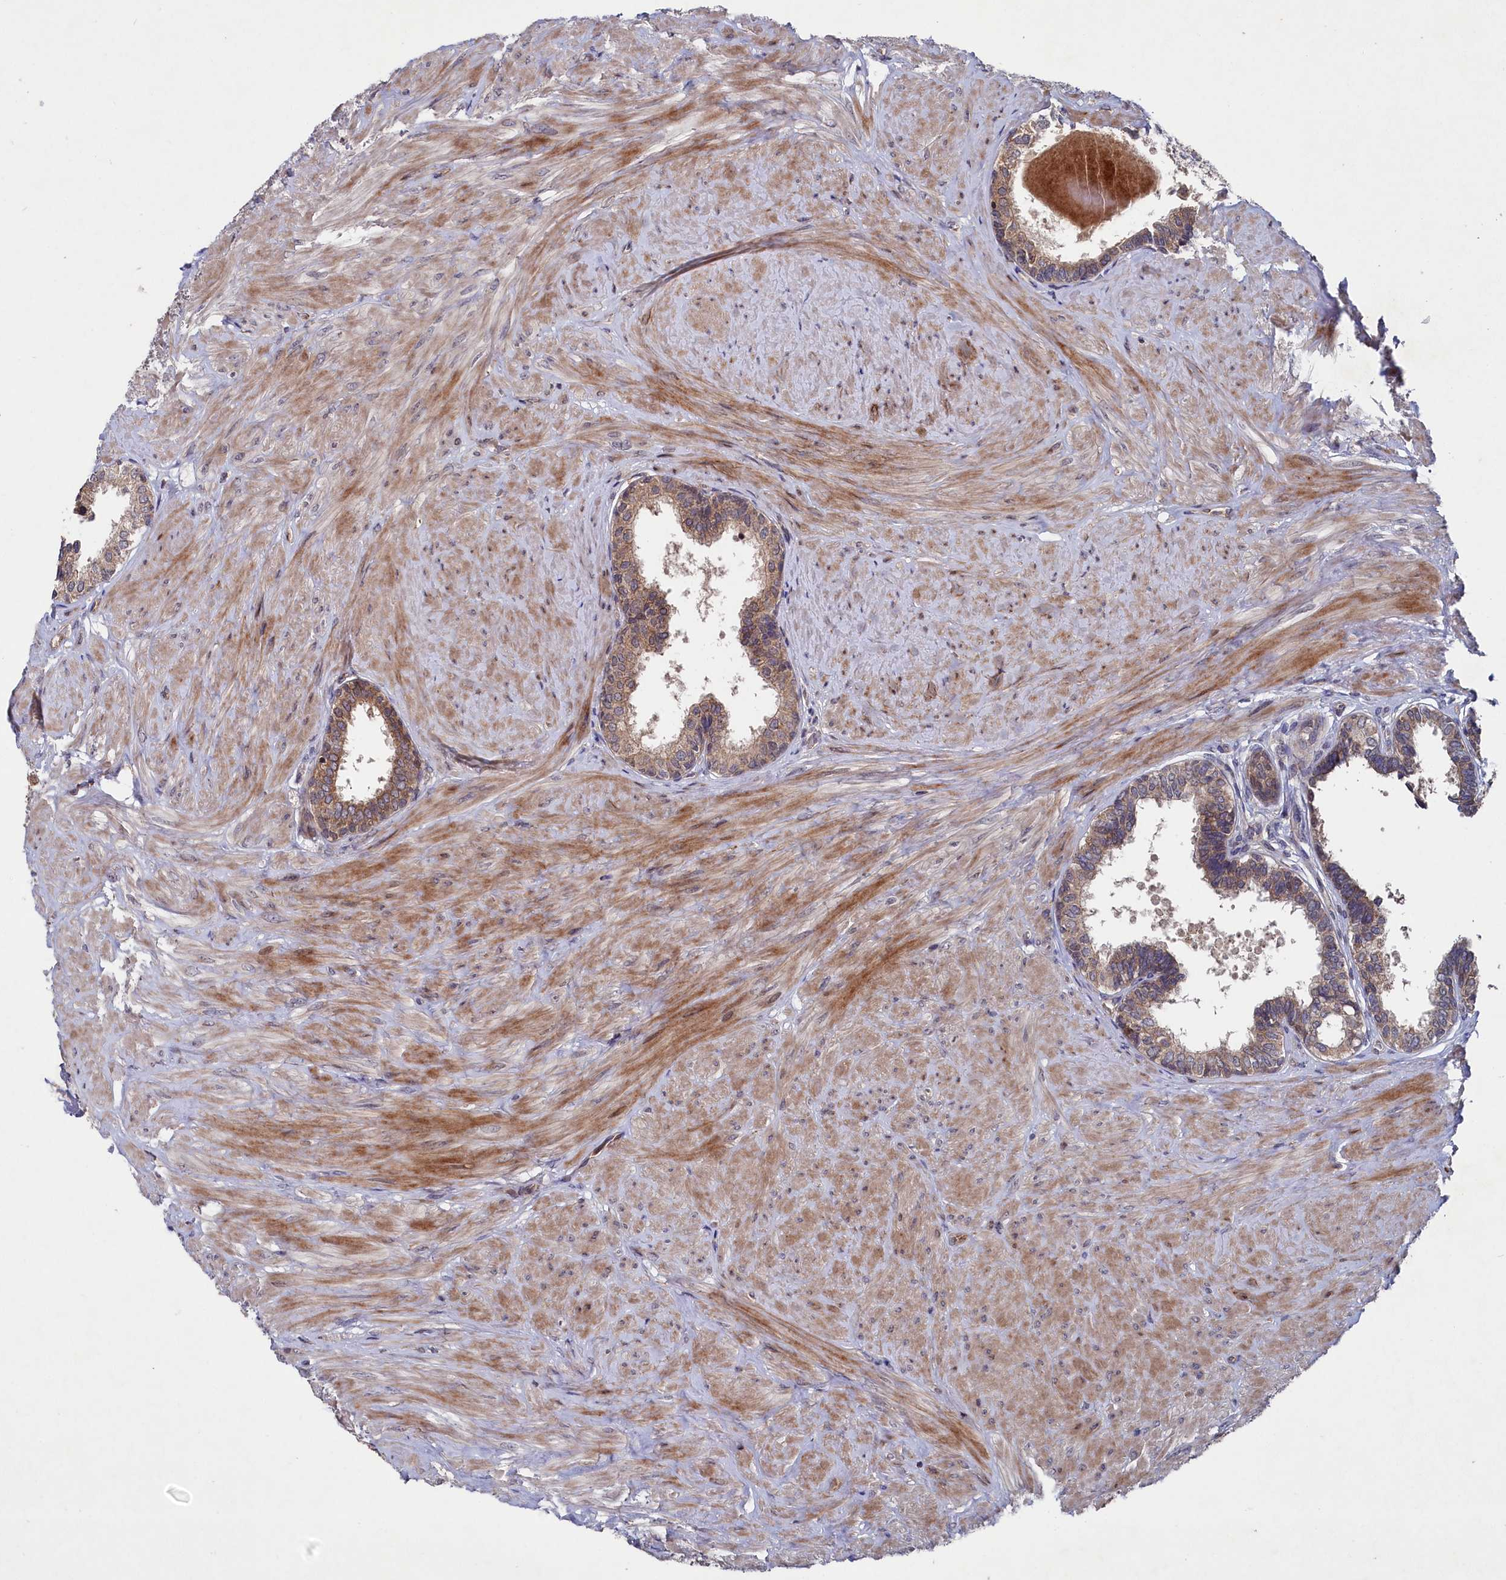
{"staining": {"intensity": "strong", "quantity": "25%-75%", "location": "cytoplasmic/membranous"}, "tissue": "prostate", "cell_type": "Glandular cells", "image_type": "normal", "snomed": [{"axis": "morphology", "description": "Normal tissue, NOS"}, {"axis": "topography", "description": "Prostate"}], "caption": "This photomicrograph exhibits unremarkable prostate stained with IHC to label a protein in brown. The cytoplasmic/membranous of glandular cells show strong positivity for the protein. Nuclei are counter-stained blue.", "gene": "SUPV3L1", "patient": {"sex": "male", "age": 48}}